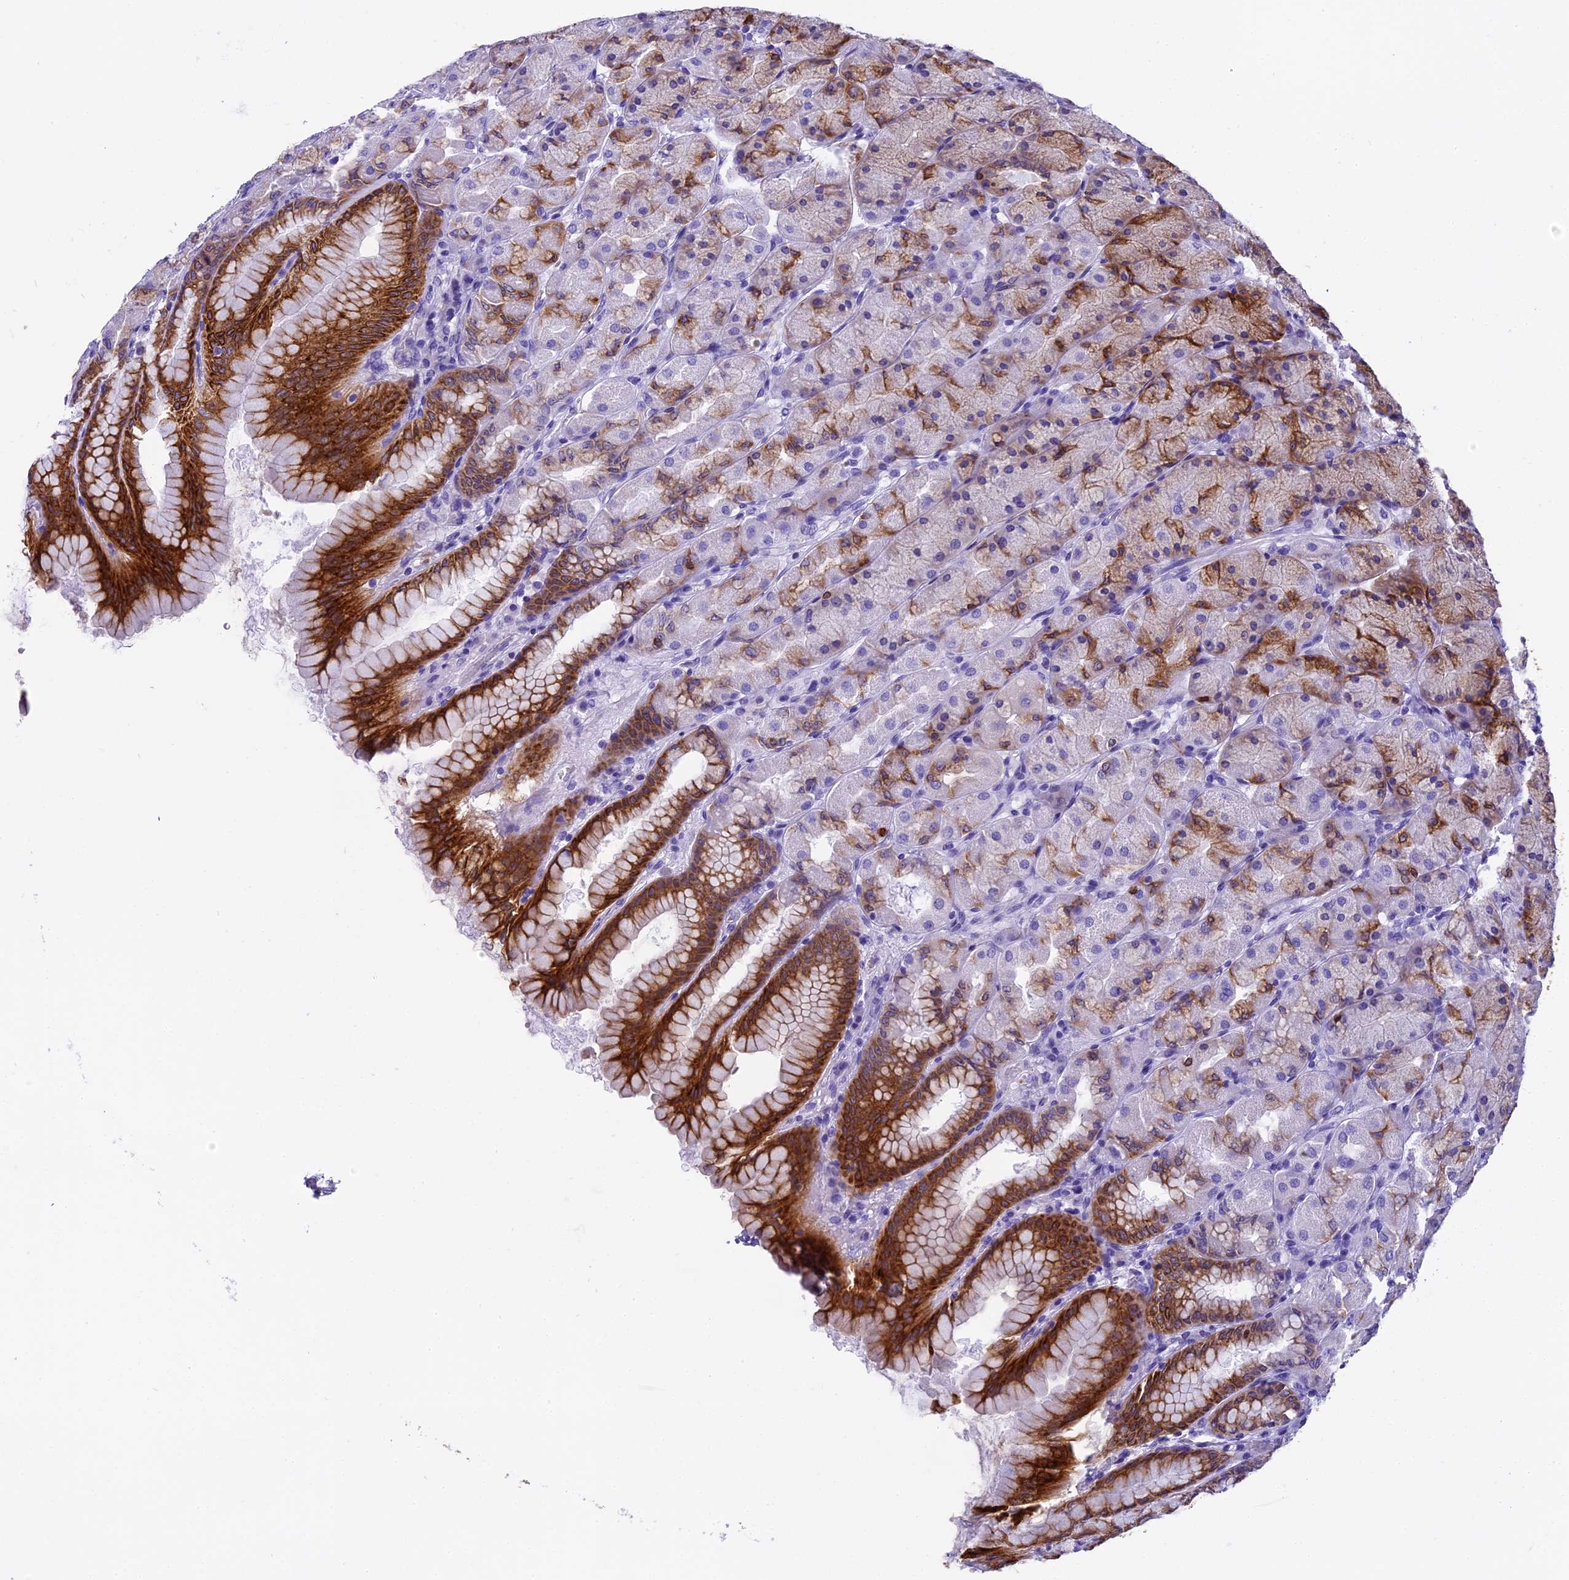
{"staining": {"intensity": "strong", "quantity": "25%-75%", "location": "cytoplasmic/membranous"}, "tissue": "stomach", "cell_type": "Glandular cells", "image_type": "normal", "snomed": [{"axis": "morphology", "description": "Normal tissue, NOS"}, {"axis": "topography", "description": "Stomach, upper"}], "caption": "Stomach stained with a brown dye exhibits strong cytoplasmic/membranous positive staining in approximately 25%-75% of glandular cells.", "gene": "KCTD14", "patient": {"sex": "female", "age": 56}}